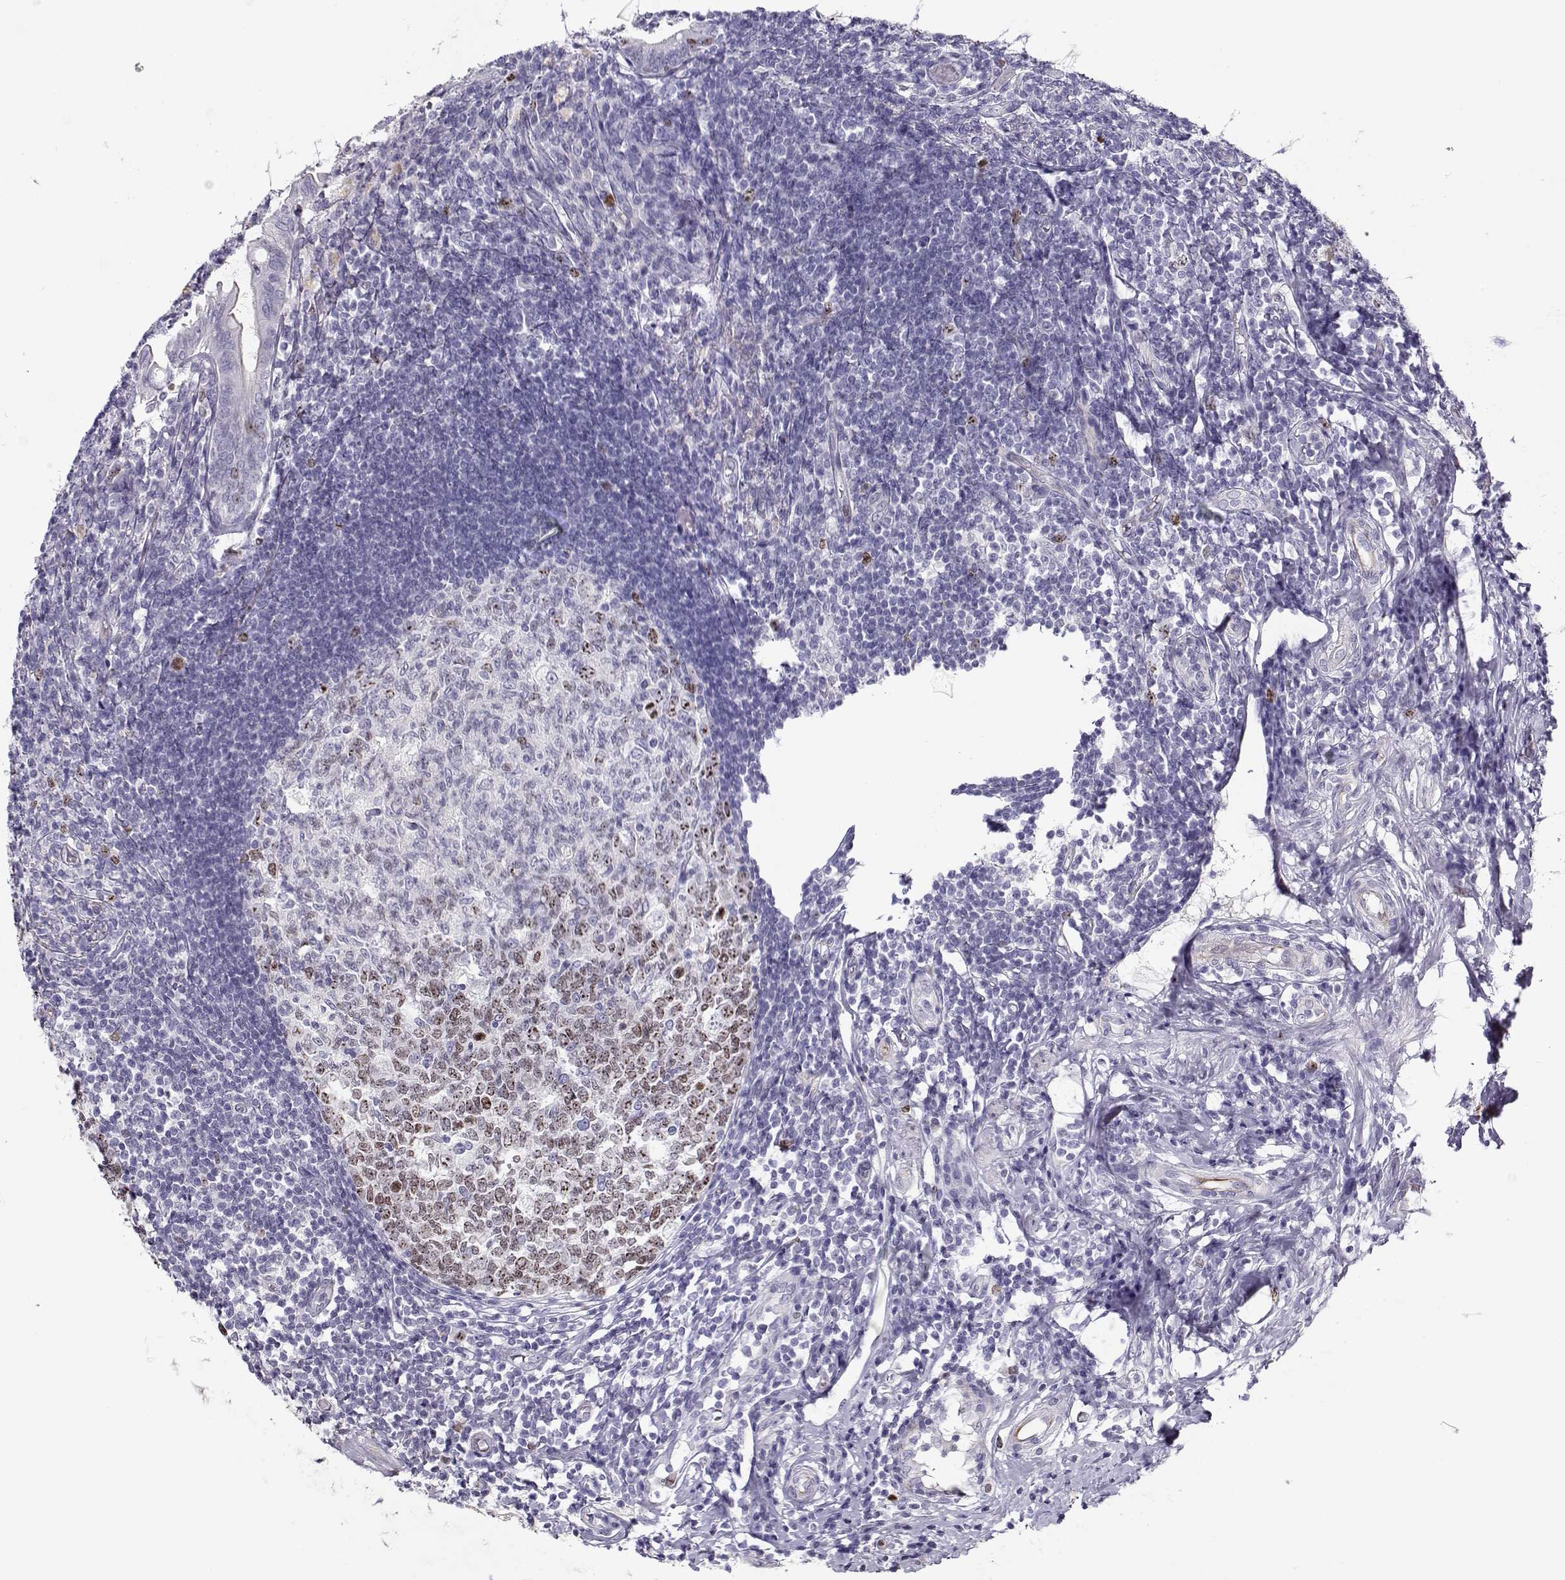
{"staining": {"intensity": "moderate", "quantity": "<25%", "location": "nuclear"}, "tissue": "appendix", "cell_type": "Glandular cells", "image_type": "normal", "snomed": [{"axis": "morphology", "description": "Normal tissue, NOS"}, {"axis": "morphology", "description": "Inflammation, NOS"}, {"axis": "topography", "description": "Appendix"}], "caption": "Benign appendix displays moderate nuclear staining in about <25% of glandular cells, visualized by immunohistochemistry.", "gene": "NPW", "patient": {"sex": "male", "age": 16}}